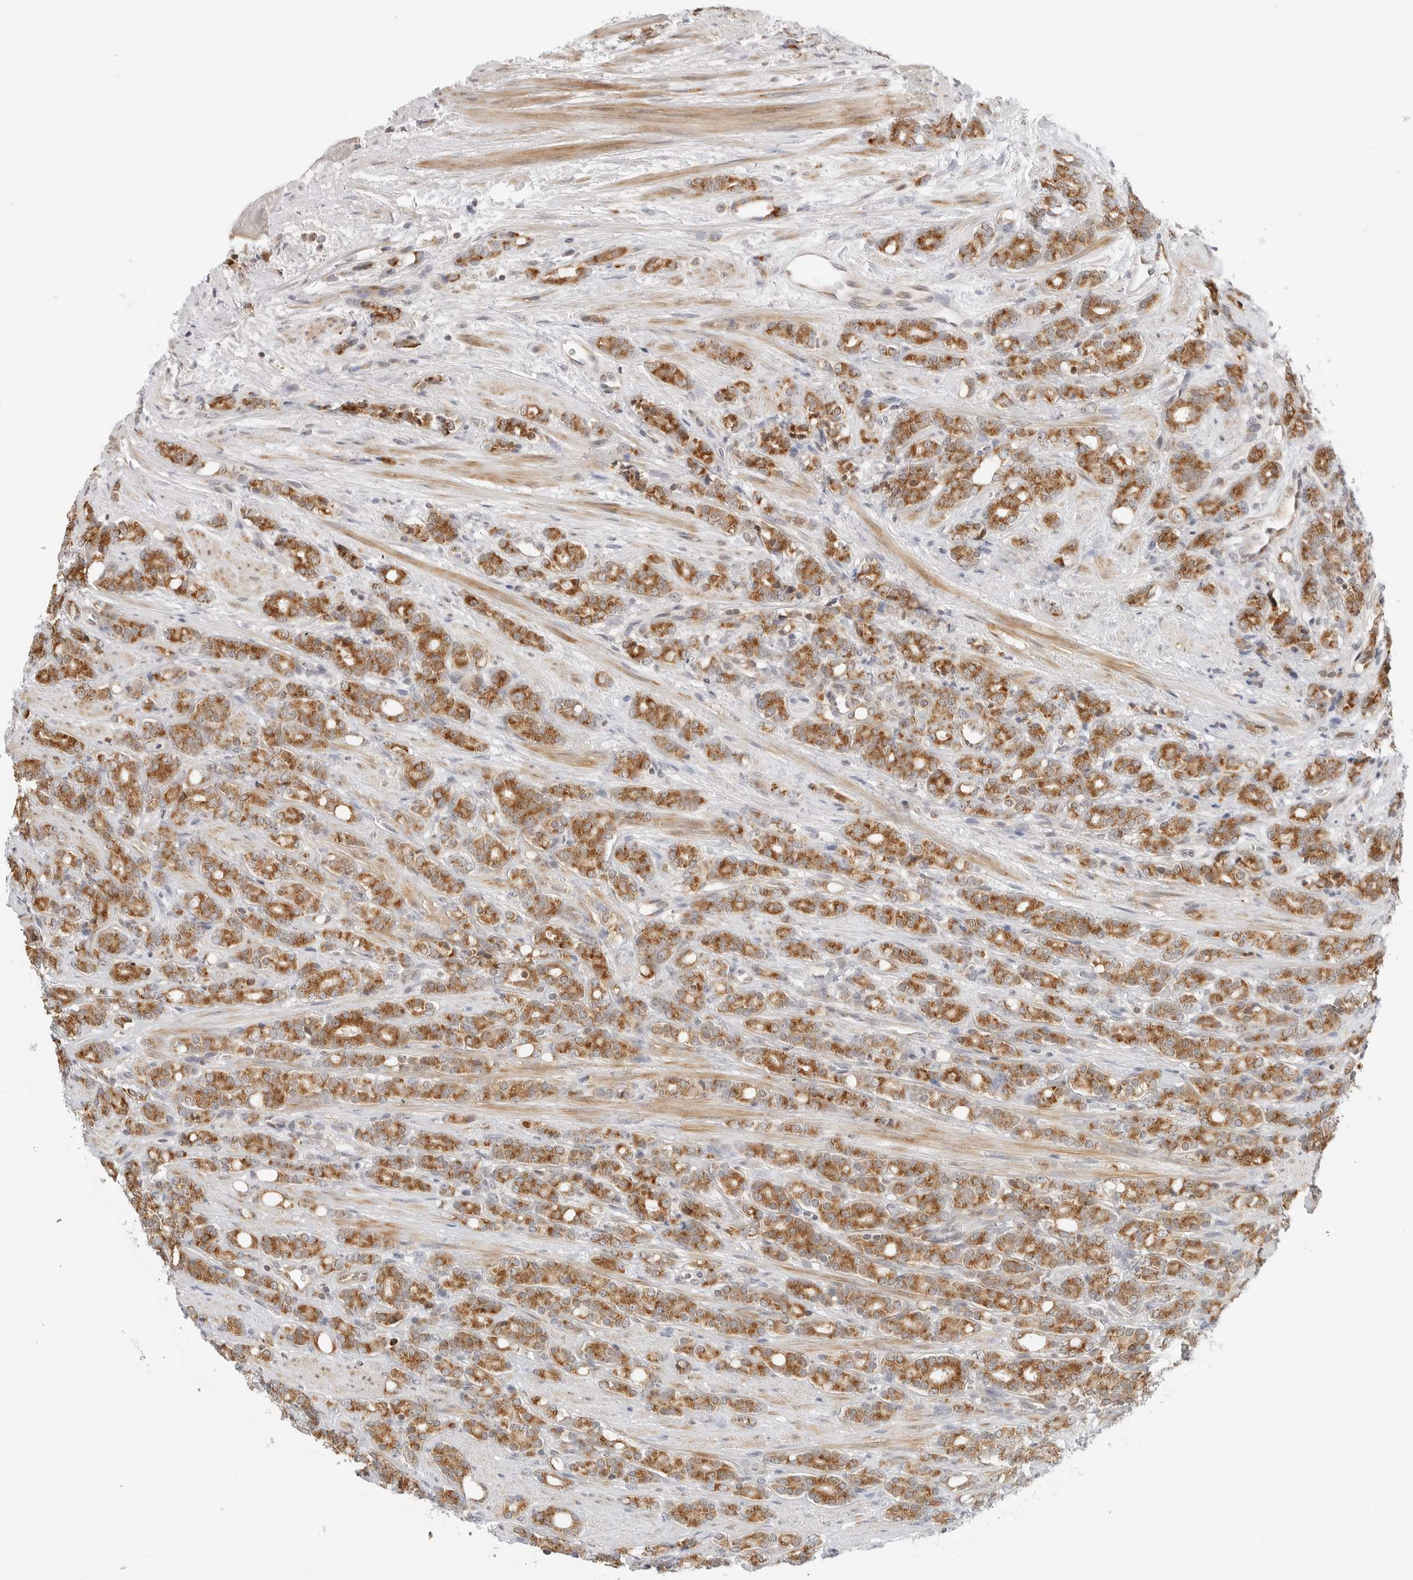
{"staining": {"intensity": "moderate", "quantity": ">75%", "location": "cytoplasmic/membranous"}, "tissue": "prostate cancer", "cell_type": "Tumor cells", "image_type": "cancer", "snomed": [{"axis": "morphology", "description": "Adenocarcinoma, High grade"}, {"axis": "topography", "description": "Prostate"}], "caption": "Prostate high-grade adenocarcinoma stained with IHC exhibits moderate cytoplasmic/membranous staining in approximately >75% of tumor cells. Nuclei are stained in blue.", "gene": "DYRK4", "patient": {"sex": "male", "age": 62}}